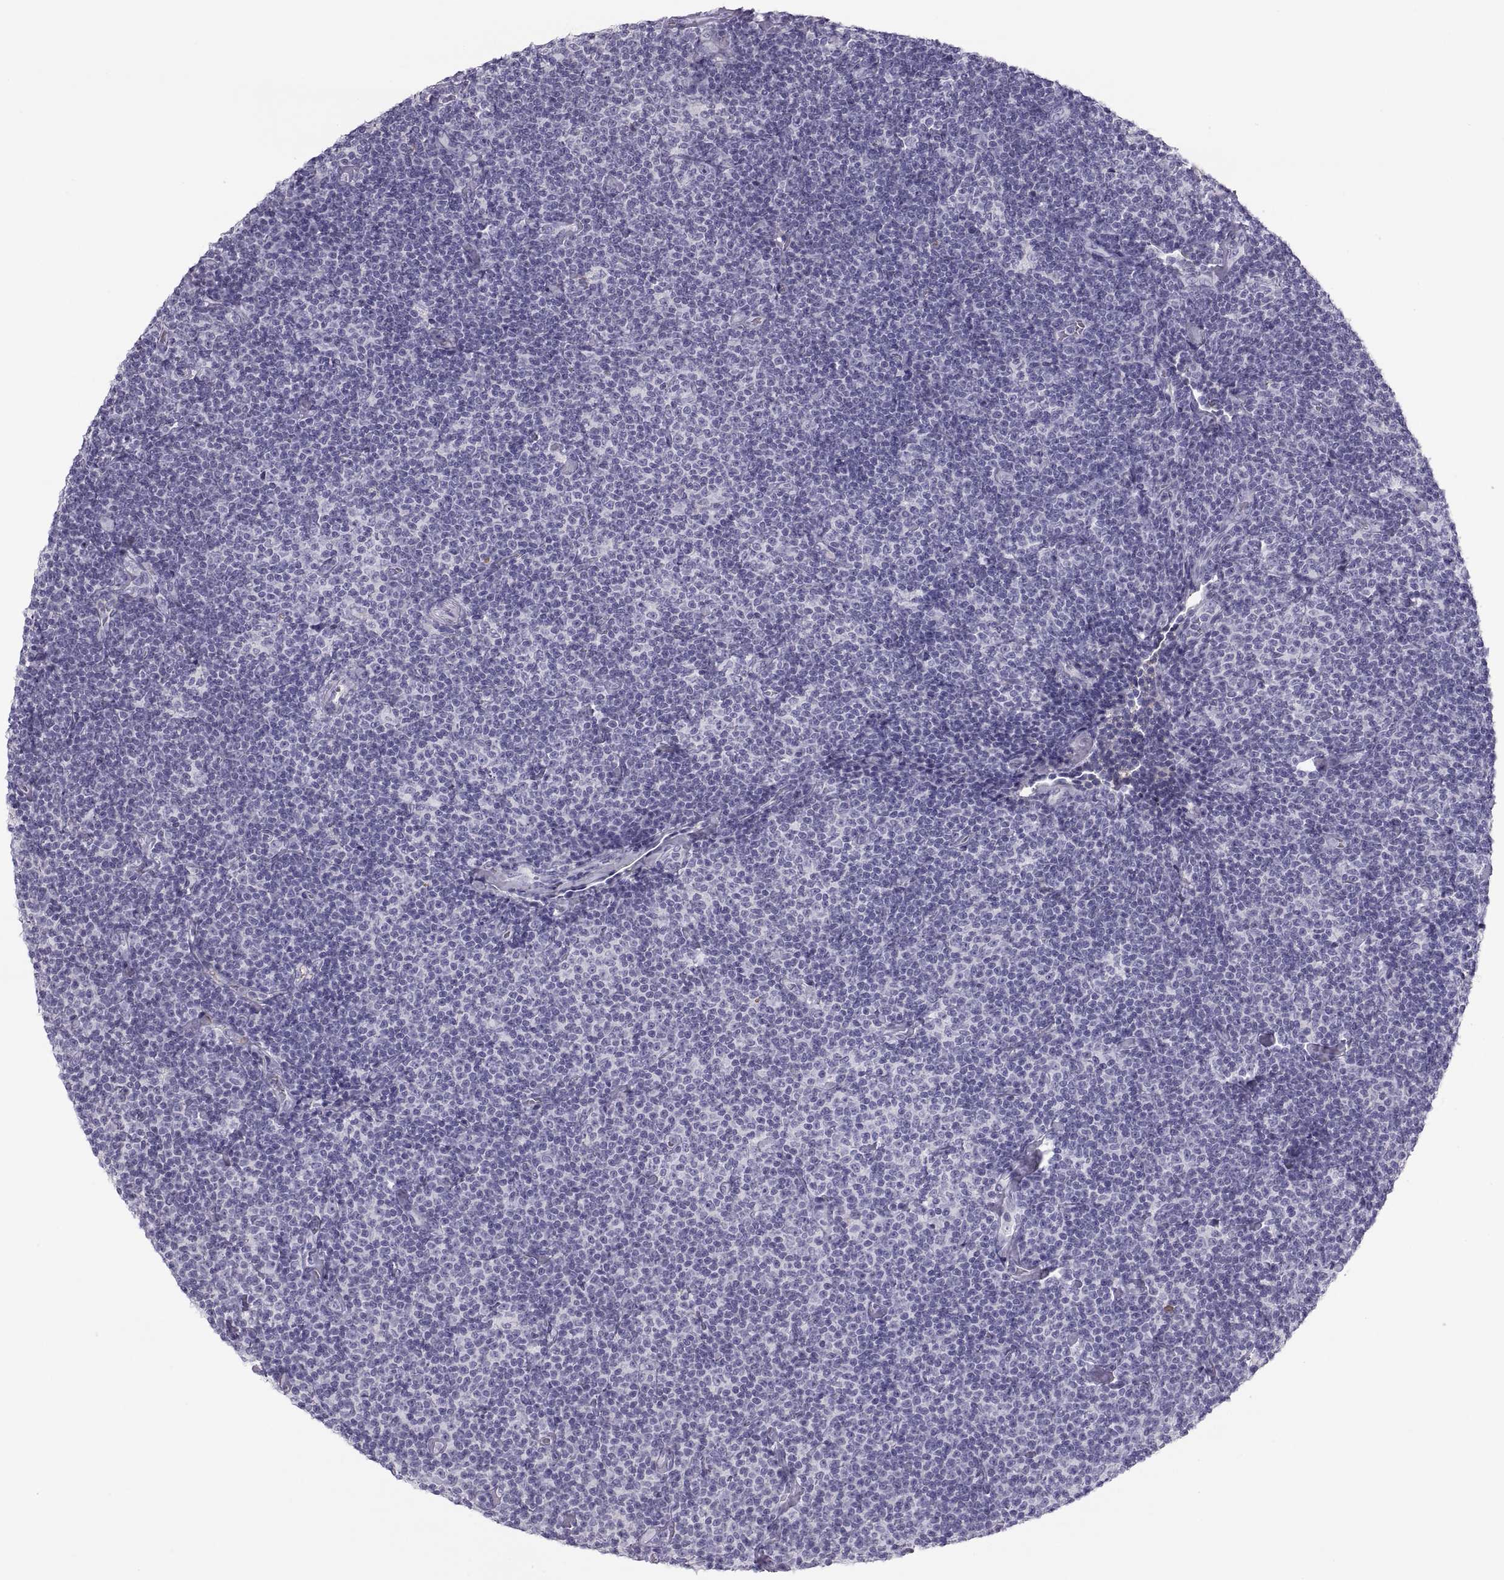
{"staining": {"intensity": "negative", "quantity": "none", "location": "none"}, "tissue": "lymphoma", "cell_type": "Tumor cells", "image_type": "cancer", "snomed": [{"axis": "morphology", "description": "Malignant lymphoma, non-Hodgkin's type, Low grade"}, {"axis": "topography", "description": "Lymph node"}], "caption": "Human low-grade malignant lymphoma, non-Hodgkin's type stained for a protein using IHC demonstrates no positivity in tumor cells.", "gene": "MAGEB2", "patient": {"sex": "male", "age": 81}}